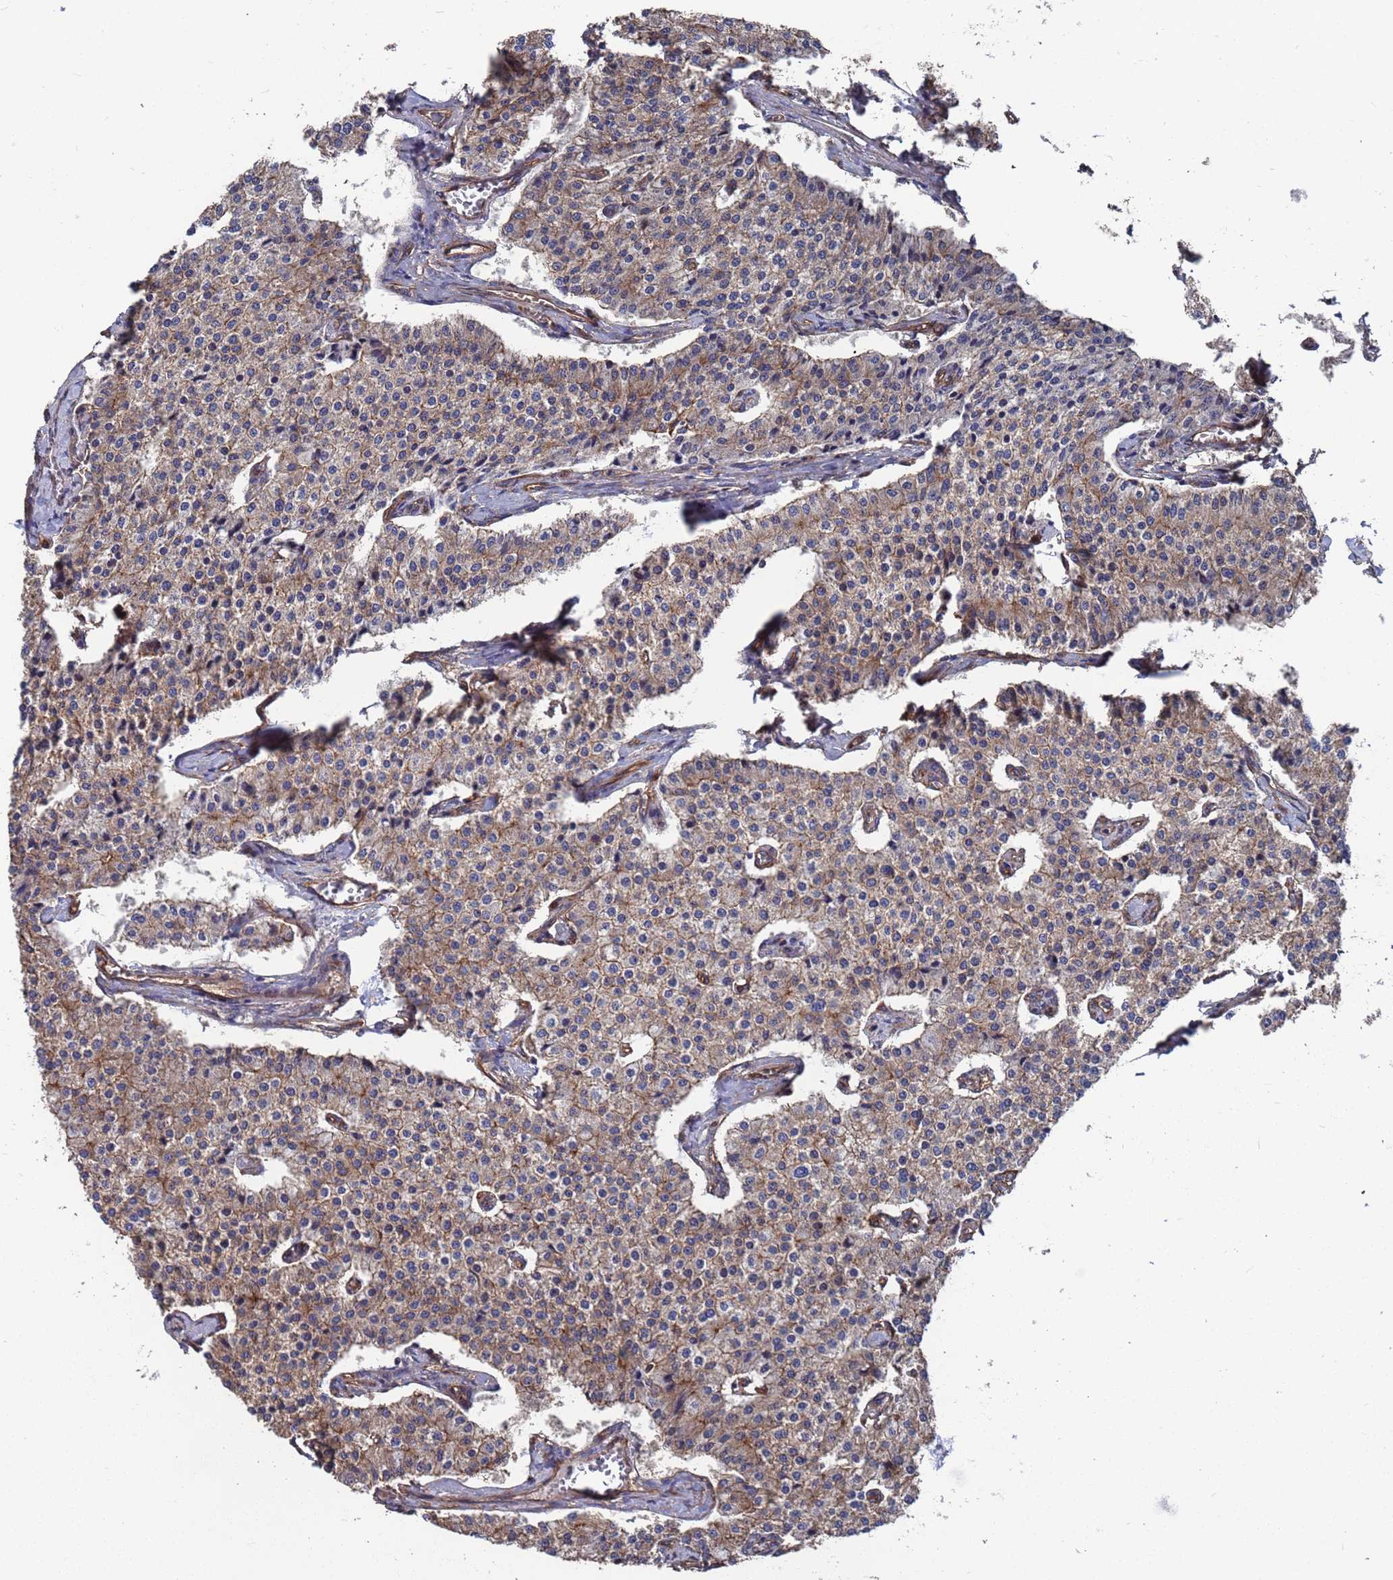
{"staining": {"intensity": "weak", "quantity": "25%-75%", "location": "cytoplasmic/membranous"}, "tissue": "carcinoid", "cell_type": "Tumor cells", "image_type": "cancer", "snomed": [{"axis": "morphology", "description": "Carcinoid, malignant, NOS"}, {"axis": "topography", "description": "Colon"}], "caption": "Carcinoid was stained to show a protein in brown. There is low levels of weak cytoplasmic/membranous expression in about 25%-75% of tumor cells.", "gene": "NDUFAF6", "patient": {"sex": "female", "age": 52}}